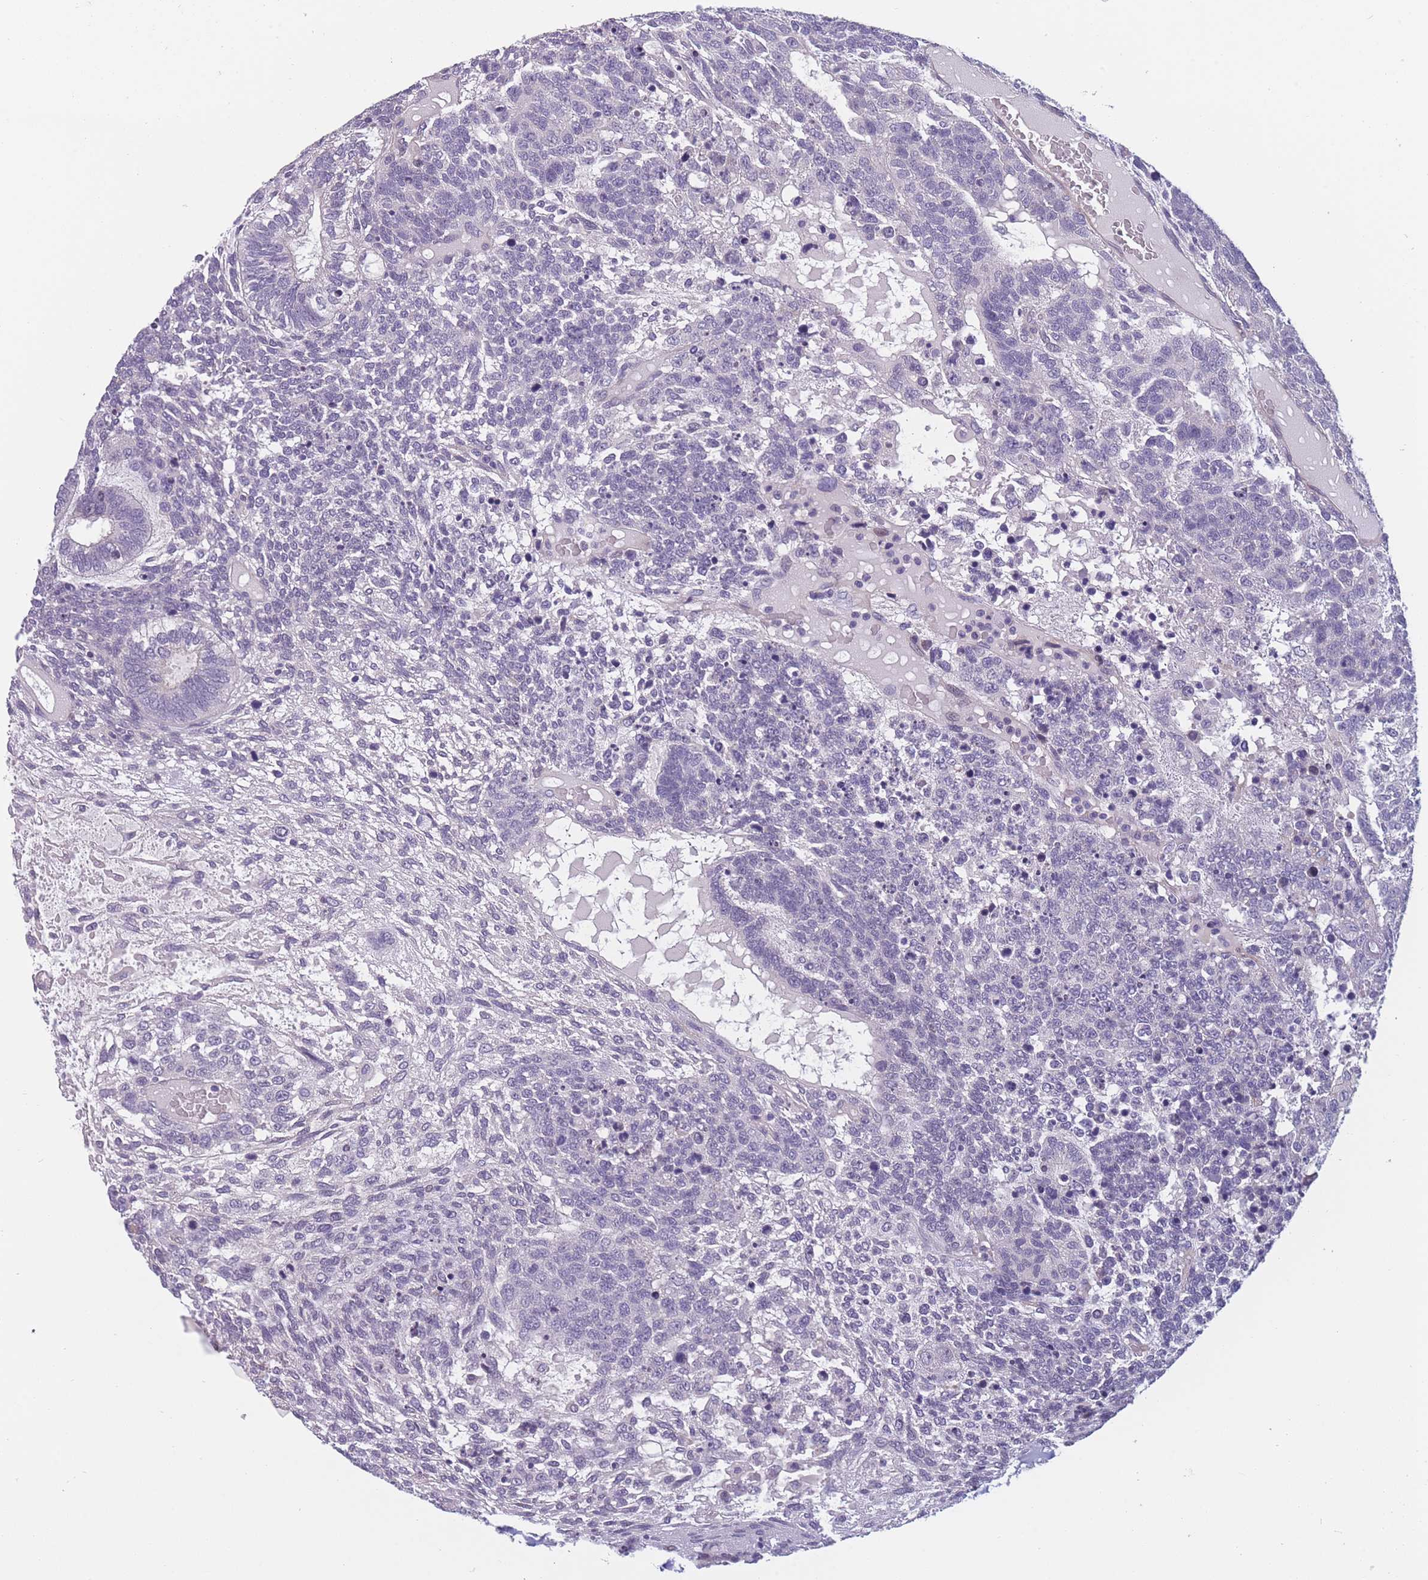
{"staining": {"intensity": "negative", "quantity": "none", "location": "none"}, "tissue": "testis cancer", "cell_type": "Tumor cells", "image_type": "cancer", "snomed": [{"axis": "morphology", "description": "Carcinoma, Embryonal, NOS"}, {"axis": "topography", "description": "Testis"}], "caption": "DAB (3,3'-diaminobenzidine) immunohistochemical staining of human testis embryonal carcinoma demonstrates no significant positivity in tumor cells. (Brightfield microscopy of DAB (3,3'-diaminobenzidine) immunohistochemistry at high magnification).", "gene": "FAM83F", "patient": {"sex": "male", "age": 23}}